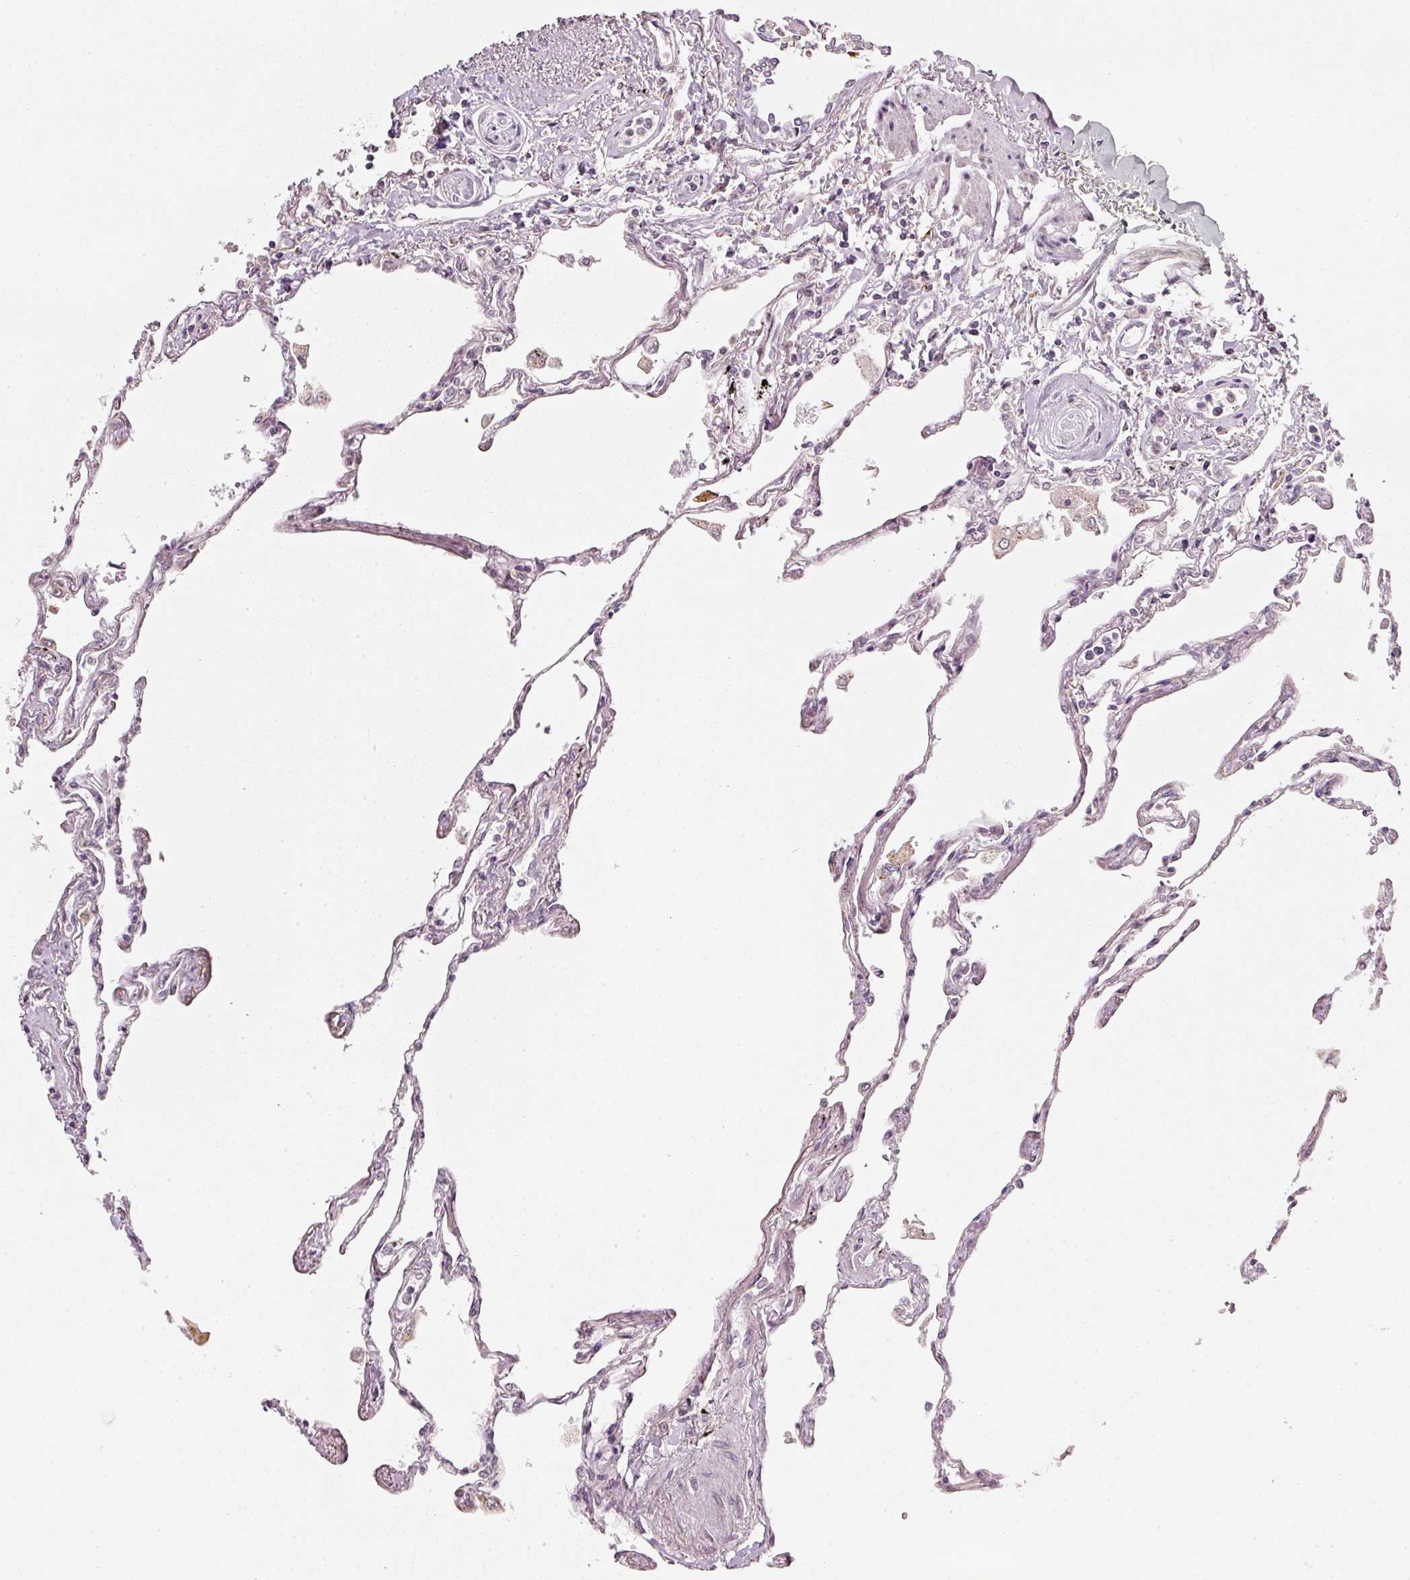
{"staining": {"intensity": "moderate", "quantity": "25%-75%", "location": "cytoplasmic/membranous"}, "tissue": "lung", "cell_type": "Alveolar cells", "image_type": "normal", "snomed": [{"axis": "morphology", "description": "Normal tissue, NOS"}, {"axis": "topography", "description": "Lung"}], "caption": "Protein expression analysis of benign human lung reveals moderate cytoplasmic/membranous staining in approximately 25%-75% of alveolar cells. (DAB (3,3'-diaminobenzidine) IHC with brightfield microscopy, high magnification).", "gene": "RAB35", "patient": {"sex": "female", "age": 67}}